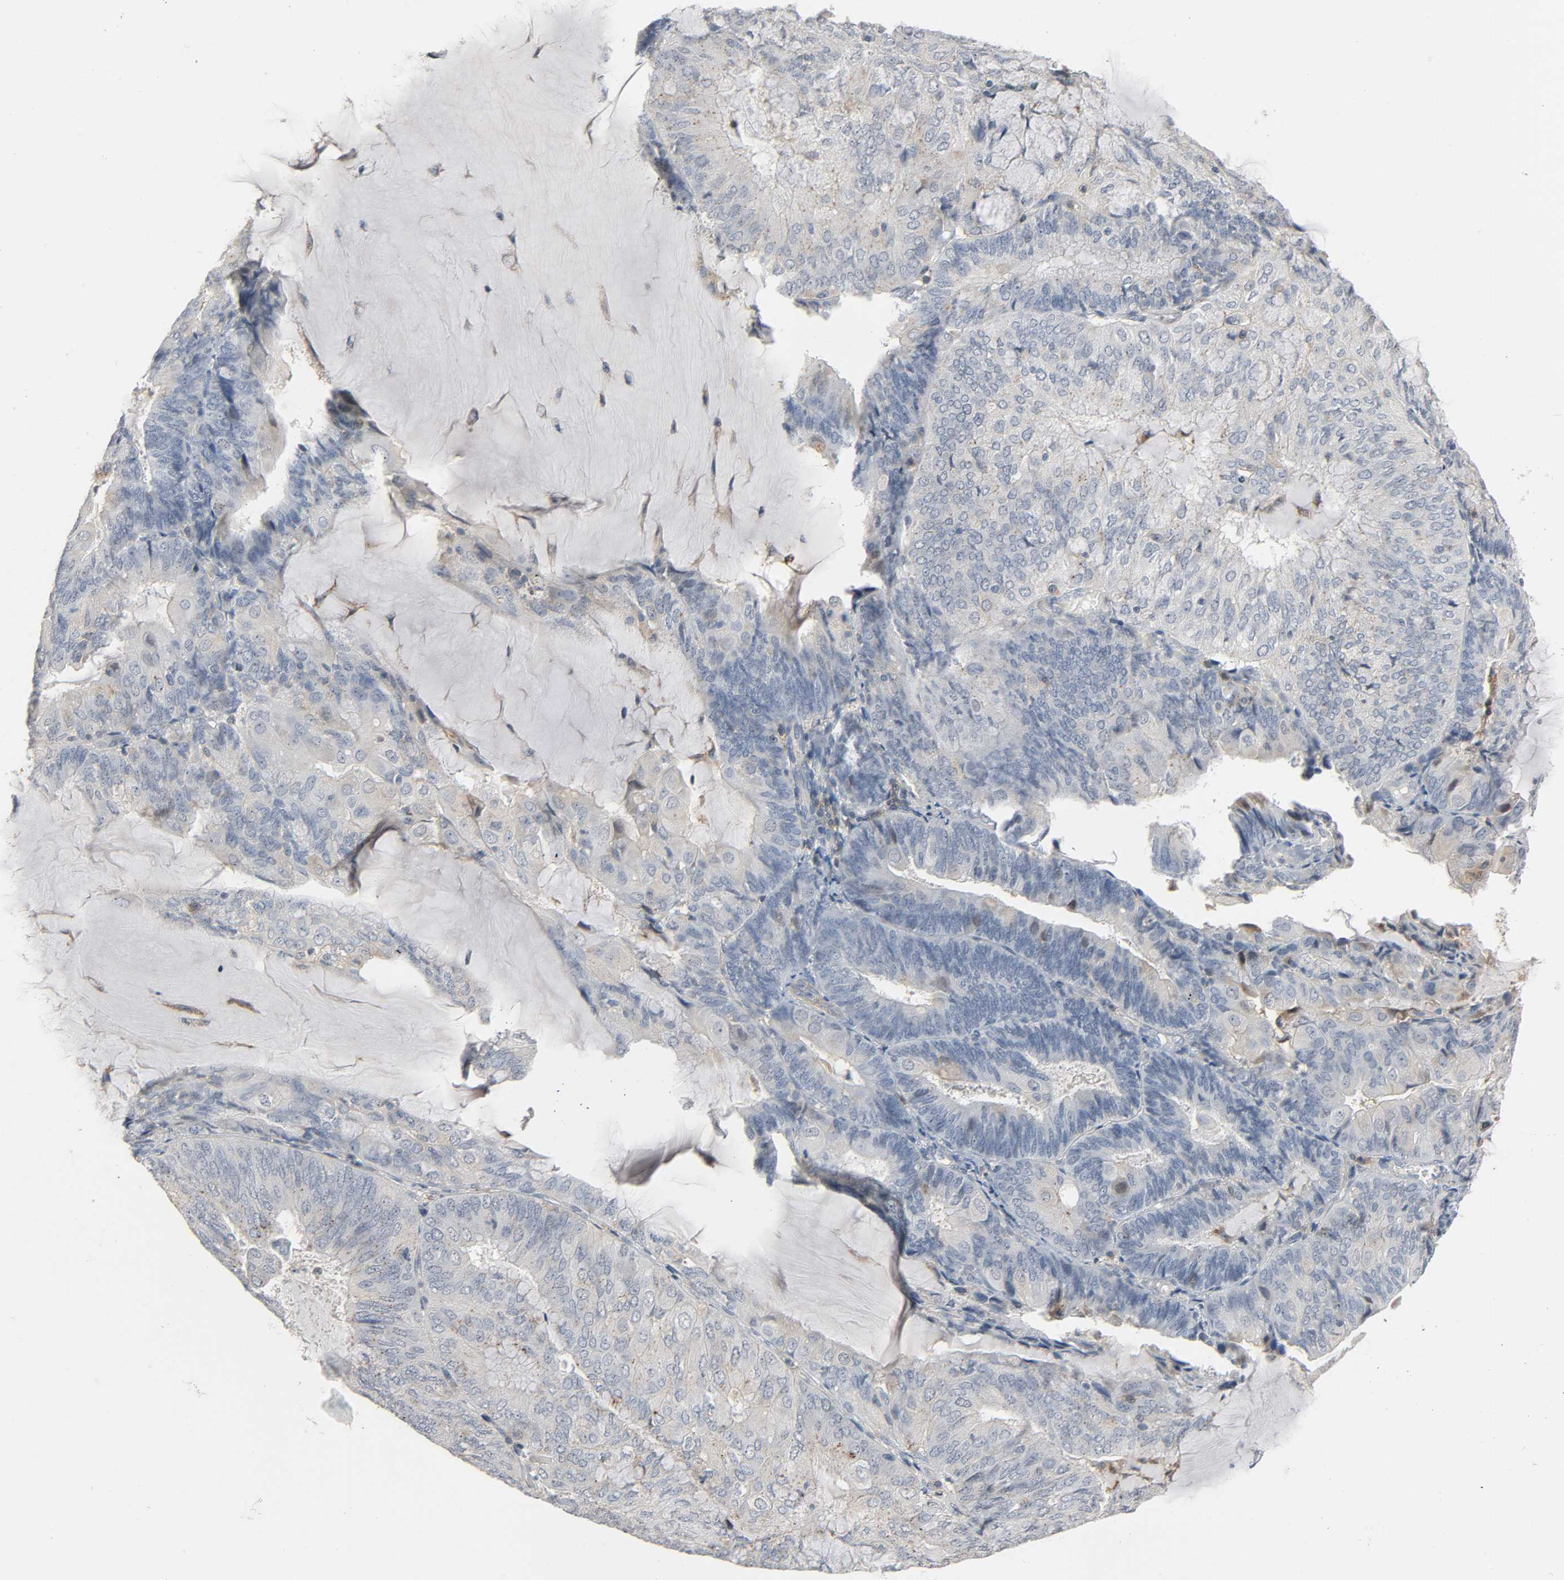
{"staining": {"intensity": "weak", "quantity": "<25%", "location": "cytoplasmic/membranous"}, "tissue": "endometrial cancer", "cell_type": "Tumor cells", "image_type": "cancer", "snomed": [{"axis": "morphology", "description": "Adenocarcinoma, NOS"}, {"axis": "topography", "description": "Endometrium"}], "caption": "Immunohistochemistry (IHC) of endometrial adenocarcinoma reveals no positivity in tumor cells.", "gene": "CD4", "patient": {"sex": "female", "age": 81}}